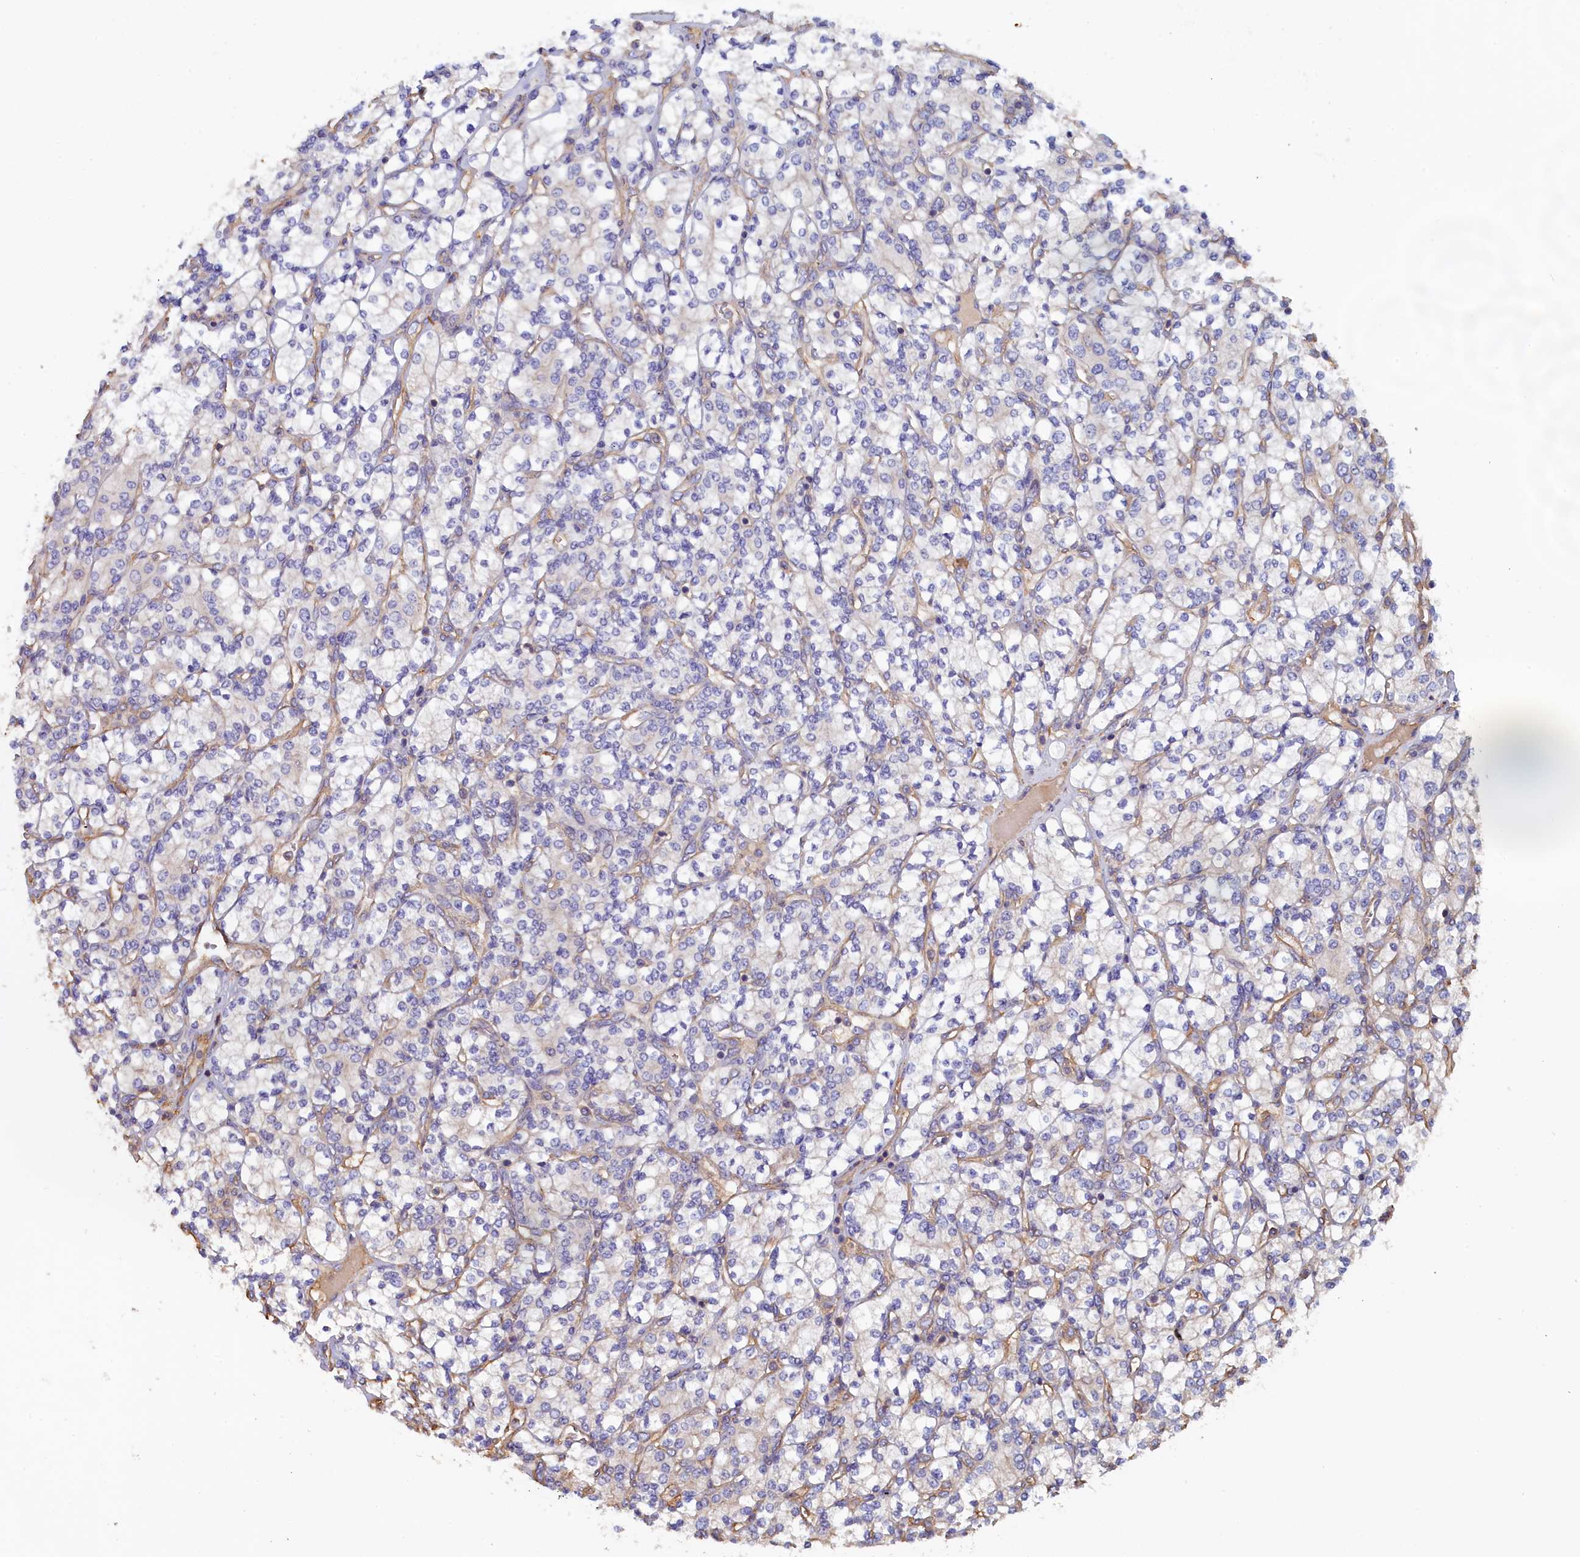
{"staining": {"intensity": "negative", "quantity": "none", "location": "none"}, "tissue": "renal cancer", "cell_type": "Tumor cells", "image_type": "cancer", "snomed": [{"axis": "morphology", "description": "Adenocarcinoma, NOS"}, {"axis": "topography", "description": "Kidney"}], "caption": "This is an immunohistochemistry micrograph of human renal cancer (adenocarcinoma). There is no expression in tumor cells.", "gene": "ANKRD2", "patient": {"sex": "male", "age": 77}}